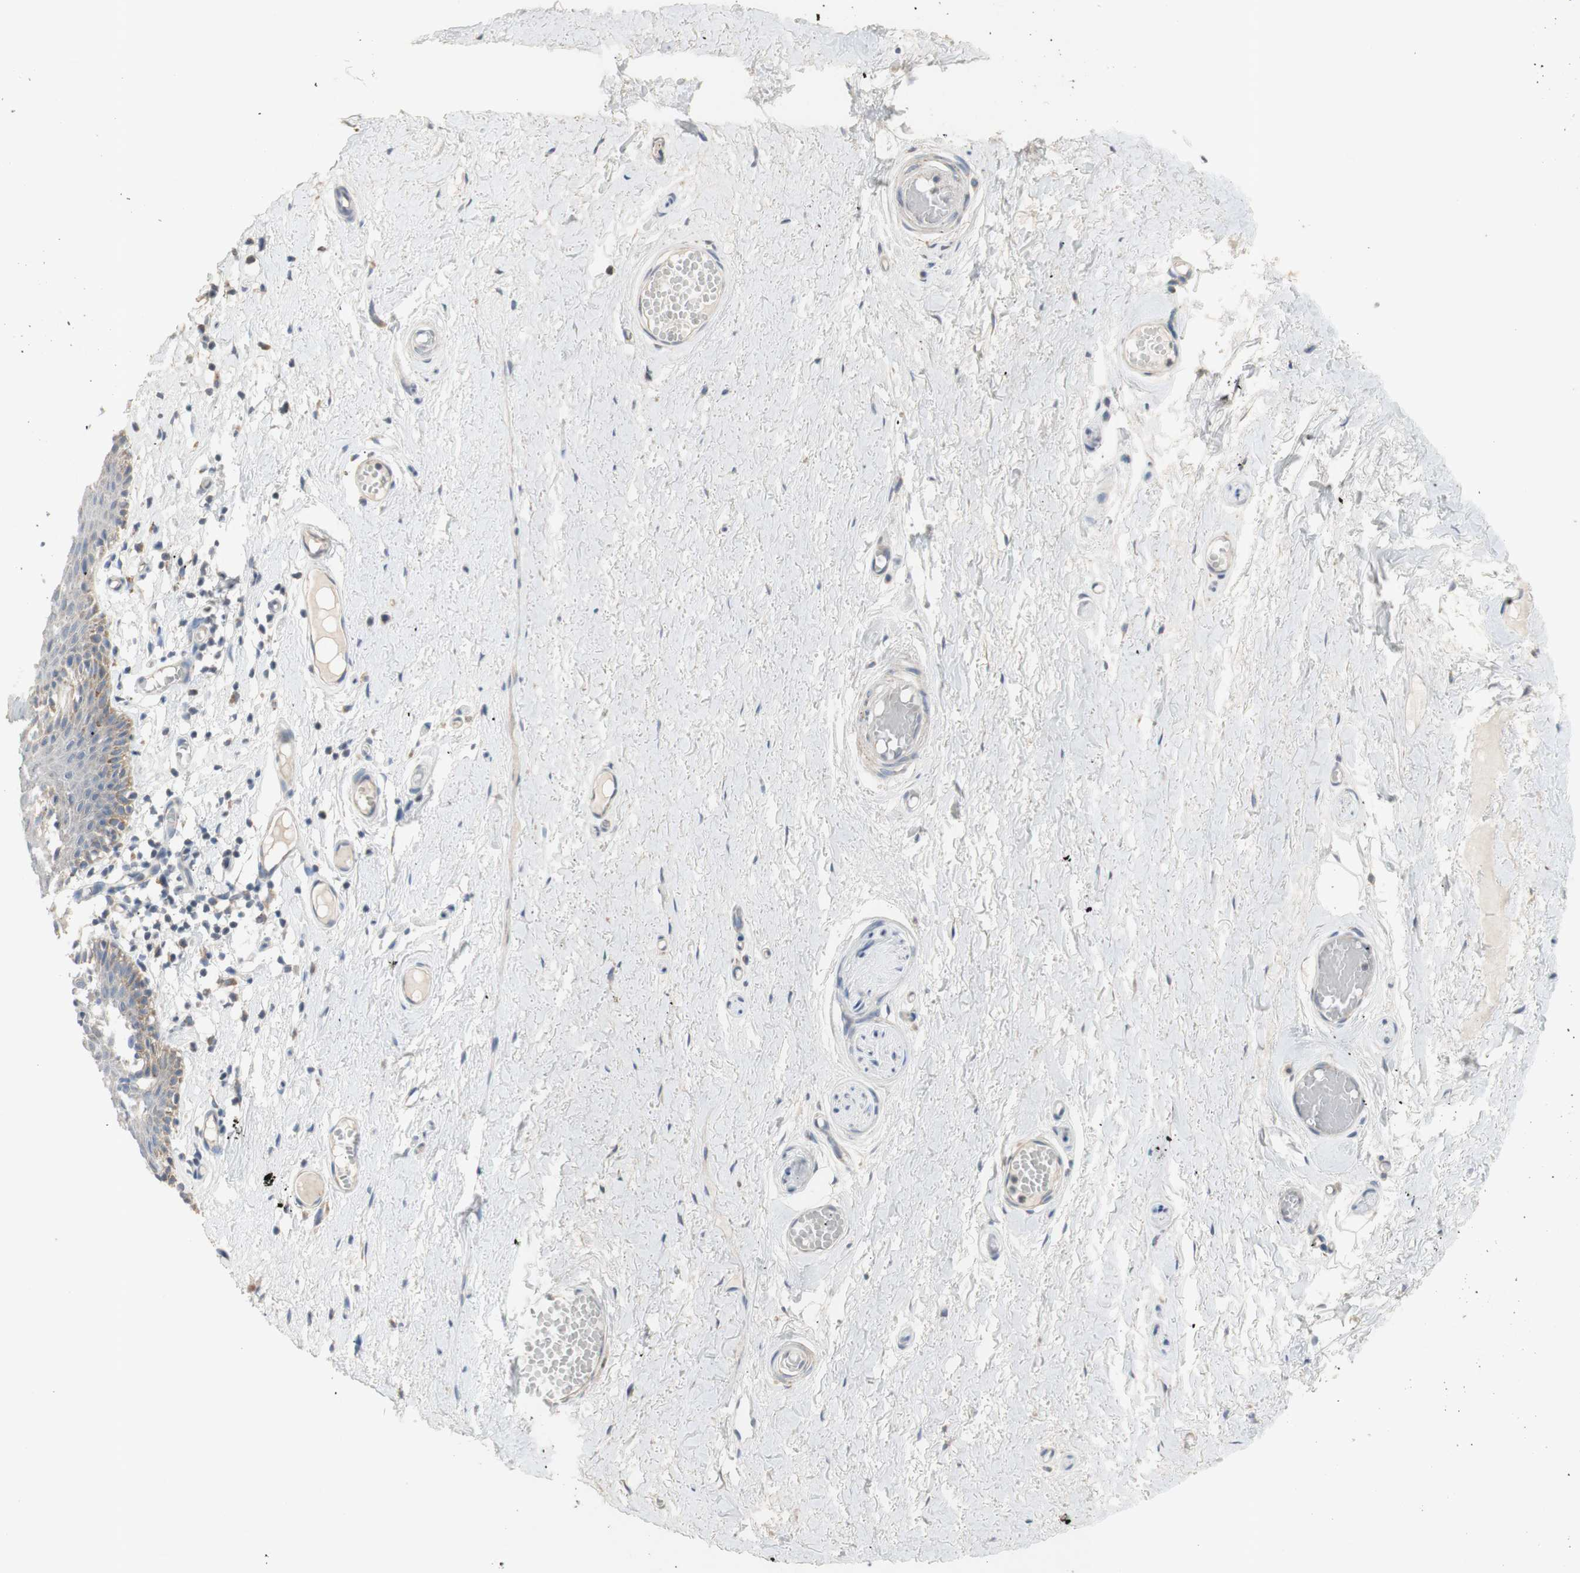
{"staining": {"intensity": "moderate", "quantity": "<25%", "location": "cytoplasmic/membranous"}, "tissue": "skin", "cell_type": "Epidermal cells", "image_type": "normal", "snomed": [{"axis": "morphology", "description": "Normal tissue, NOS"}, {"axis": "topography", "description": "Adipose tissue"}, {"axis": "topography", "description": "Vascular tissue"}, {"axis": "topography", "description": "Anal"}, {"axis": "topography", "description": "Peripheral nerve tissue"}], "caption": "Human skin stained with a brown dye exhibits moderate cytoplasmic/membranous positive expression in approximately <25% of epidermal cells.", "gene": "PTGIS", "patient": {"sex": "female", "age": 54}}